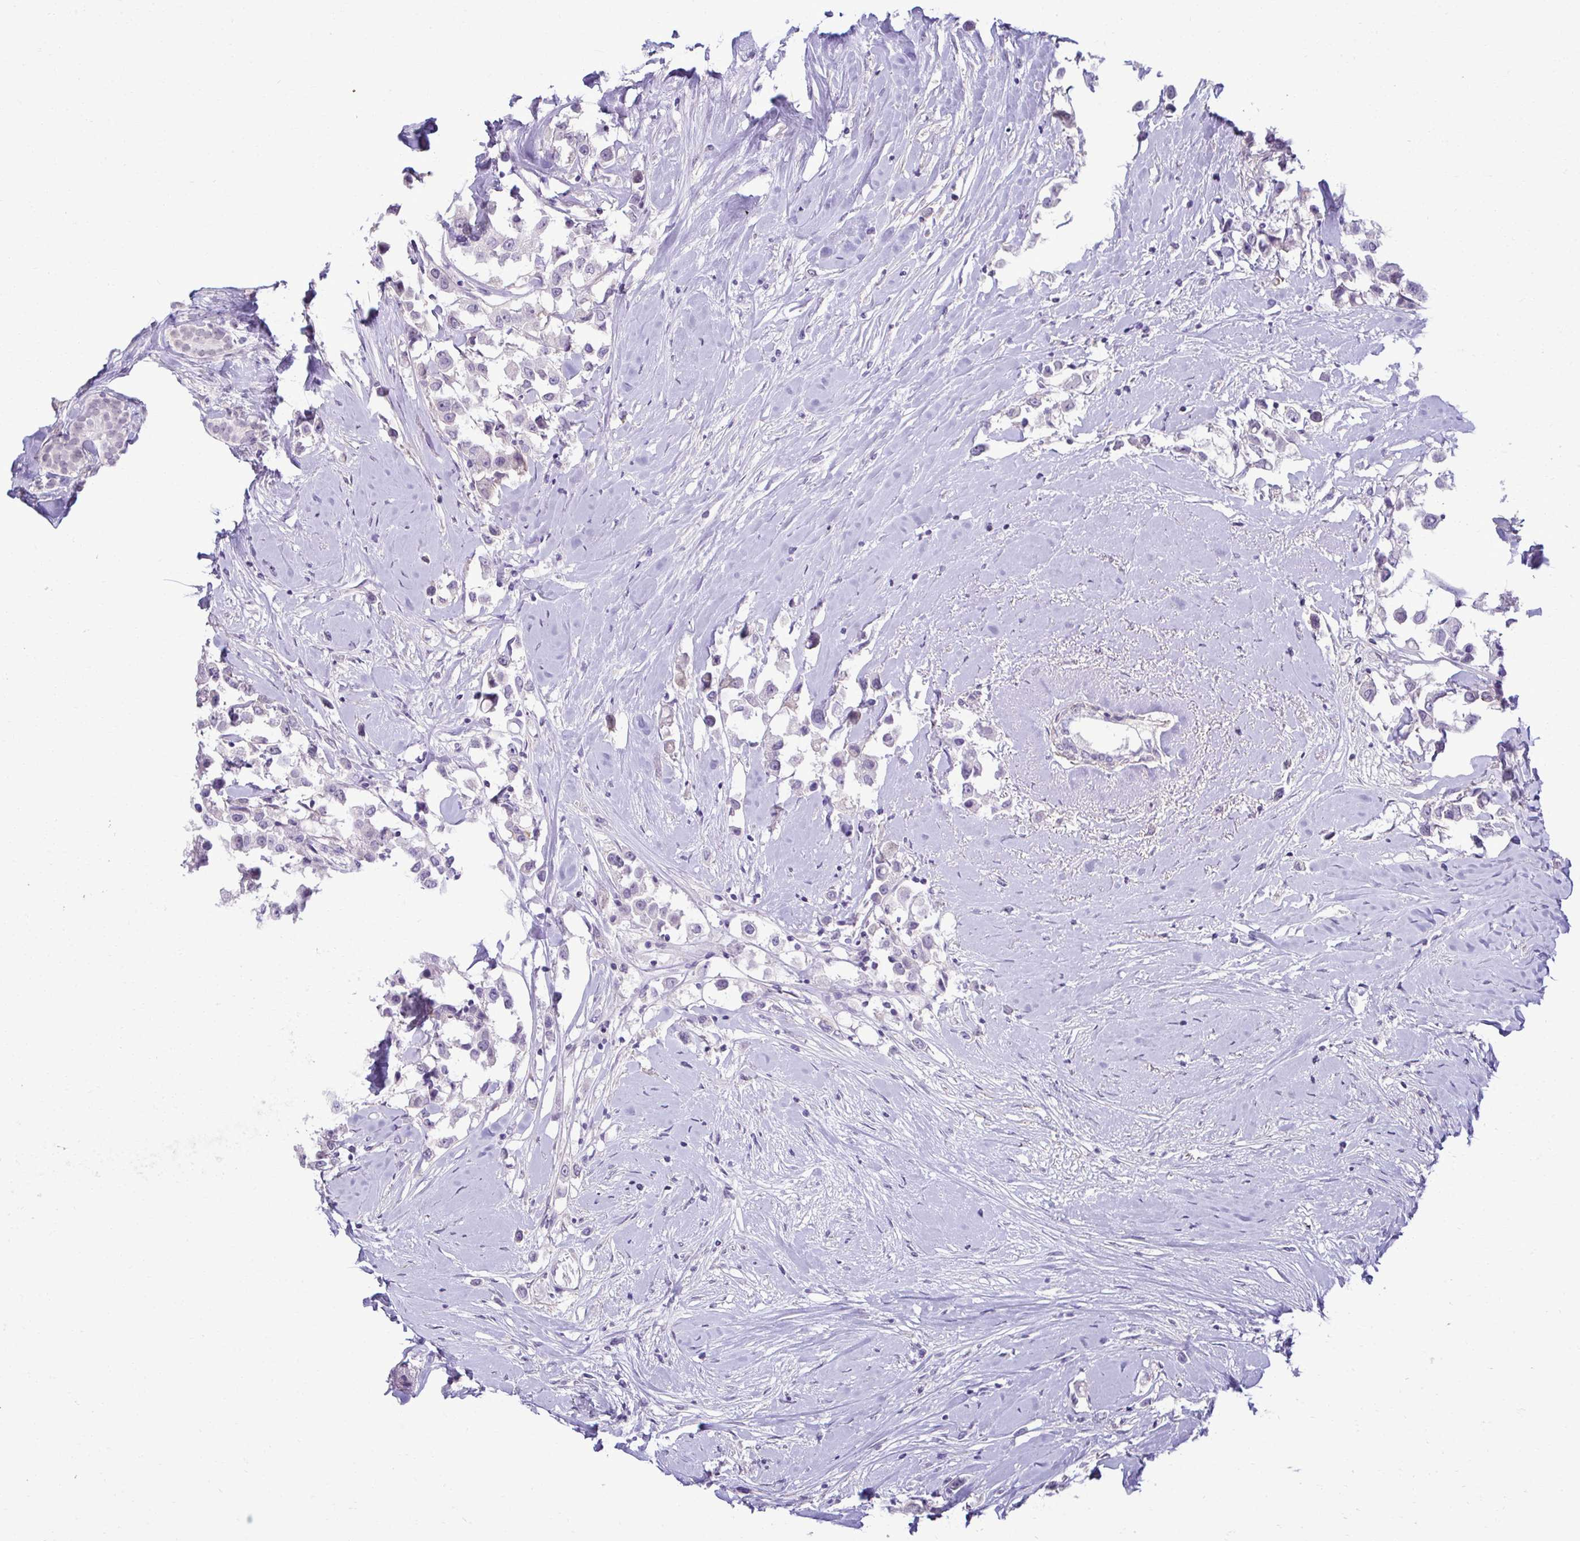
{"staining": {"intensity": "negative", "quantity": "none", "location": "none"}, "tissue": "breast cancer", "cell_type": "Tumor cells", "image_type": "cancer", "snomed": [{"axis": "morphology", "description": "Duct carcinoma"}, {"axis": "topography", "description": "Breast"}], "caption": "Photomicrograph shows no significant protein expression in tumor cells of breast cancer.", "gene": "SLC30A3", "patient": {"sex": "female", "age": 61}}